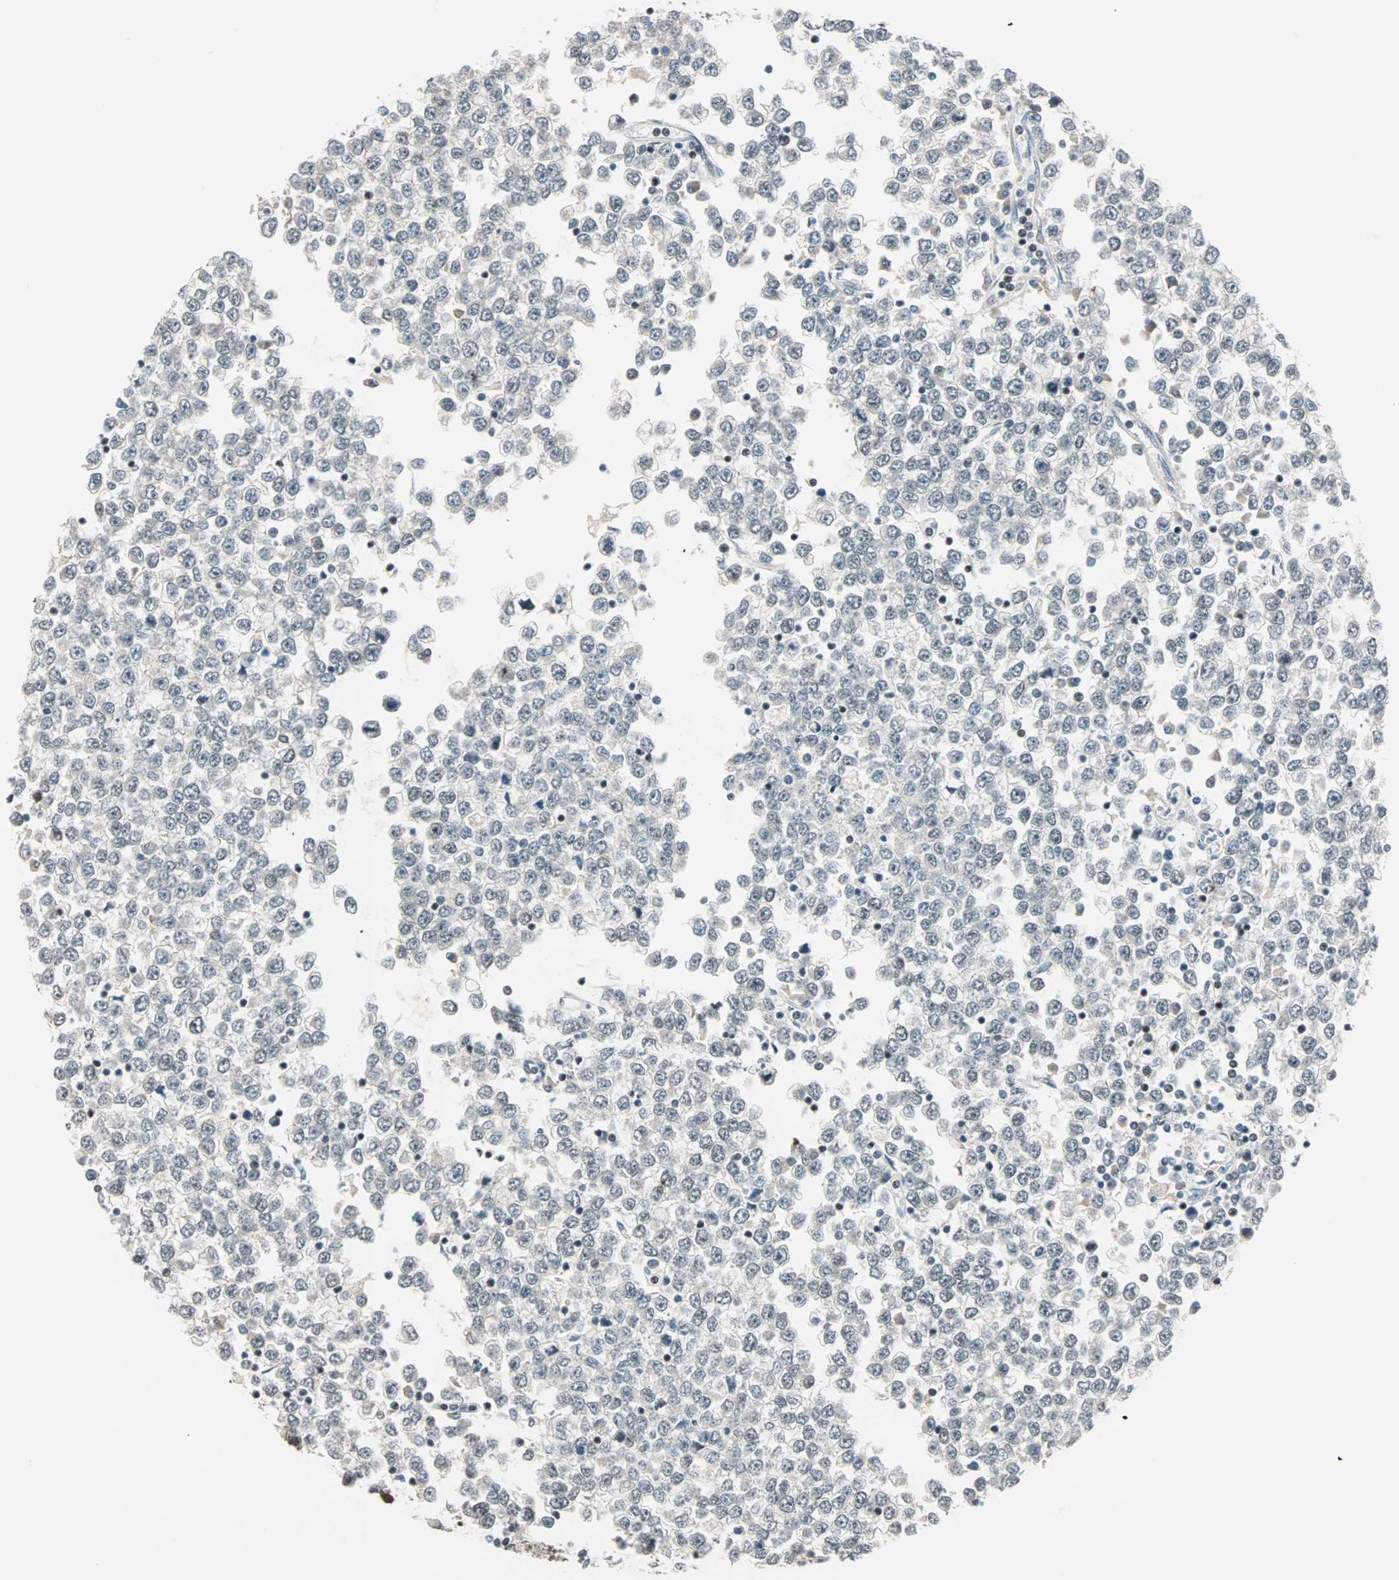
{"staining": {"intensity": "weak", "quantity": "<25%", "location": "nuclear"}, "tissue": "testis cancer", "cell_type": "Tumor cells", "image_type": "cancer", "snomed": [{"axis": "morphology", "description": "Seminoma, NOS"}, {"axis": "topography", "description": "Testis"}], "caption": "A histopathology image of human testis cancer is negative for staining in tumor cells.", "gene": "SIN3A", "patient": {"sex": "male", "age": 65}}